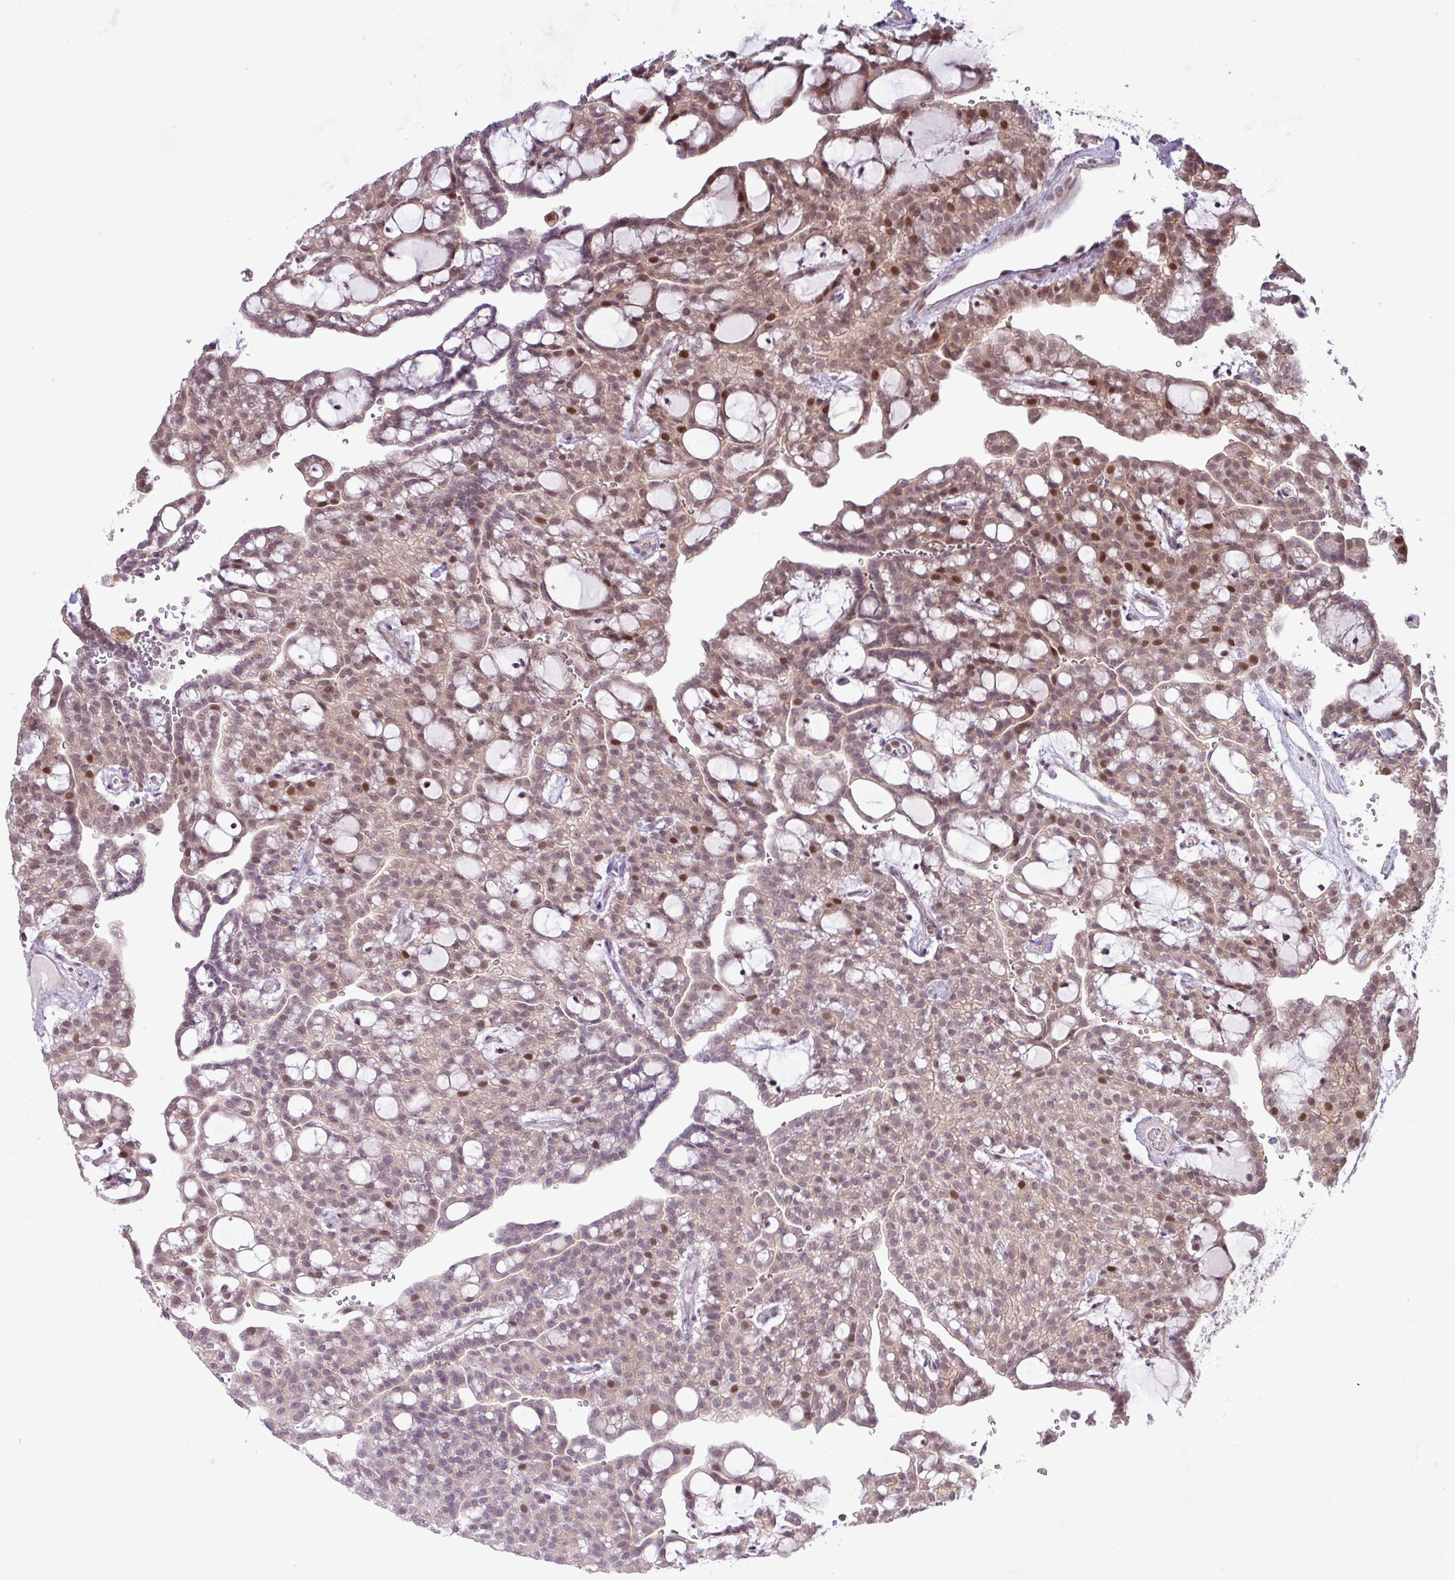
{"staining": {"intensity": "strong", "quantity": "<25%", "location": "nuclear"}, "tissue": "renal cancer", "cell_type": "Tumor cells", "image_type": "cancer", "snomed": [{"axis": "morphology", "description": "Adenocarcinoma, NOS"}, {"axis": "topography", "description": "Kidney"}], "caption": "Immunohistochemical staining of renal adenocarcinoma shows medium levels of strong nuclear expression in about <25% of tumor cells.", "gene": "RTL3", "patient": {"sex": "male", "age": 63}}